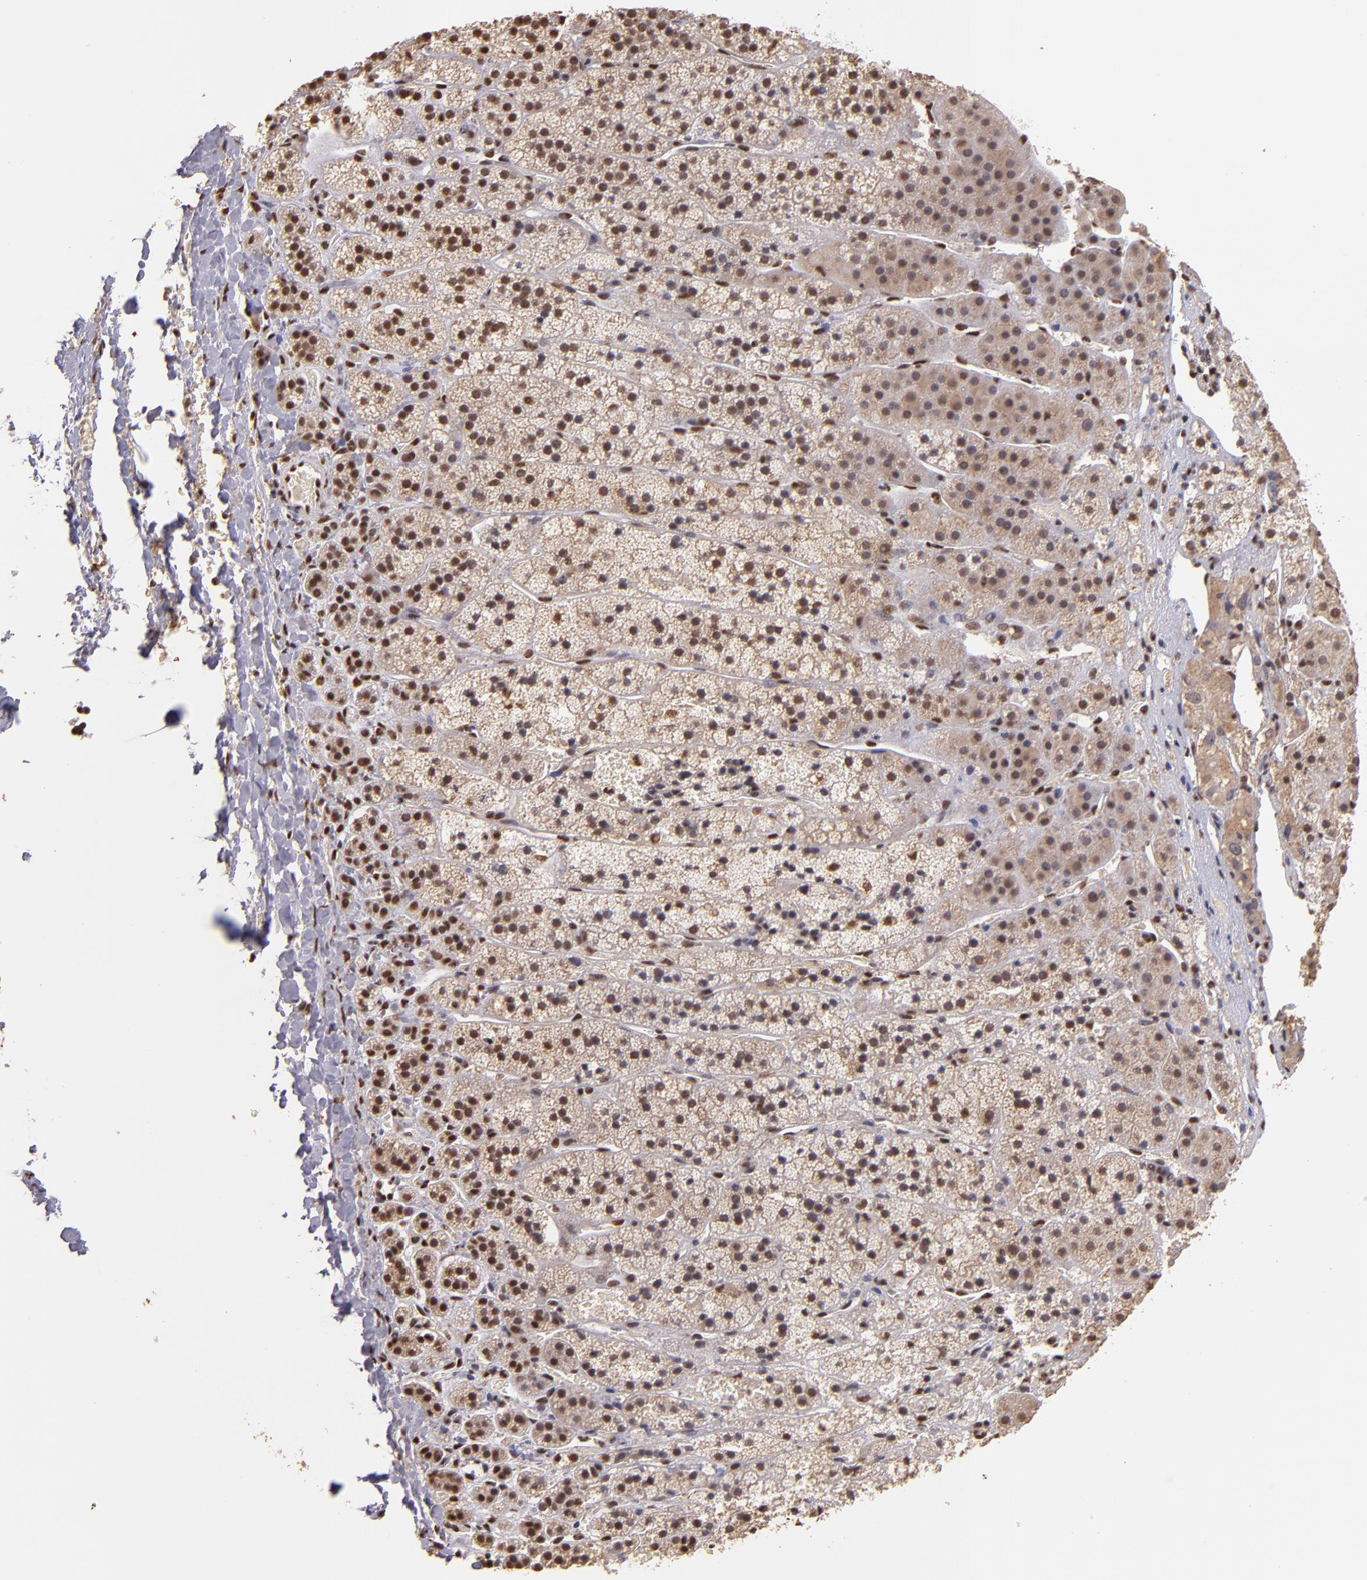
{"staining": {"intensity": "moderate", "quantity": ">75%", "location": "cytoplasmic/membranous,nuclear"}, "tissue": "adrenal gland", "cell_type": "Glandular cells", "image_type": "normal", "snomed": [{"axis": "morphology", "description": "Normal tissue, NOS"}, {"axis": "topography", "description": "Adrenal gland"}], "caption": "Protein analysis of benign adrenal gland exhibits moderate cytoplasmic/membranous,nuclear expression in about >75% of glandular cells. The staining was performed using DAB, with brown indicating positive protein expression. Nuclei are stained blue with hematoxylin.", "gene": "SP1", "patient": {"sex": "female", "age": 44}}